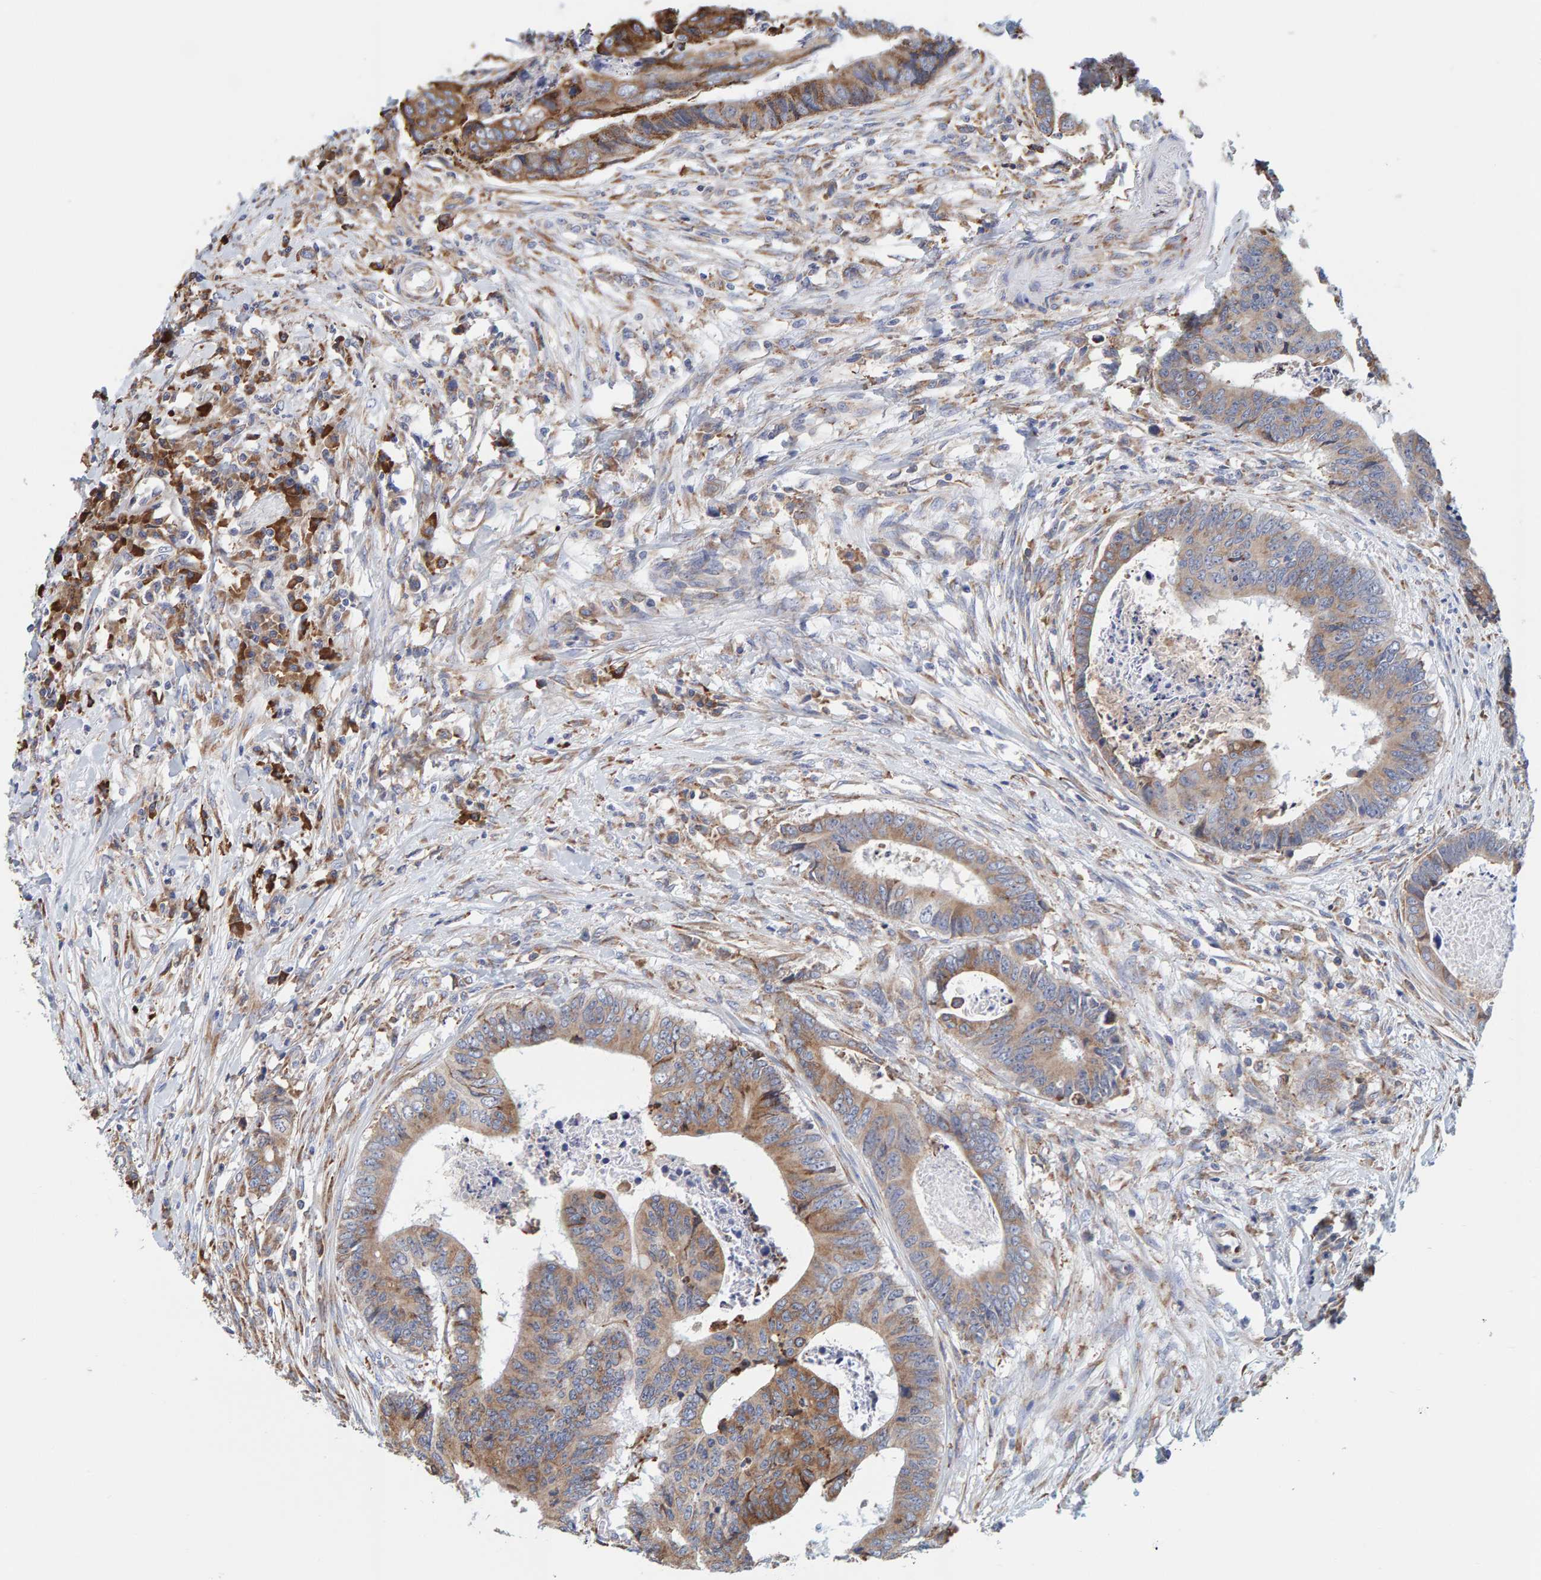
{"staining": {"intensity": "moderate", "quantity": ">75%", "location": "cytoplasmic/membranous"}, "tissue": "colorectal cancer", "cell_type": "Tumor cells", "image_type": "cancer", "snomed": [{"axis": "morphology", "description": "Adenocarcinoma, NOS"}, {"axis": "topography", "description": "Rectum"}], "caption": "Immunohistochemistry (IHC) (DAB) staining of human colorectal cancer reveals moderate cytoplasmic/membranous protein staining in about >75% of tumor cells.", "gene": "SGPL1", "patient": {"sex": "male", "age": 84}}